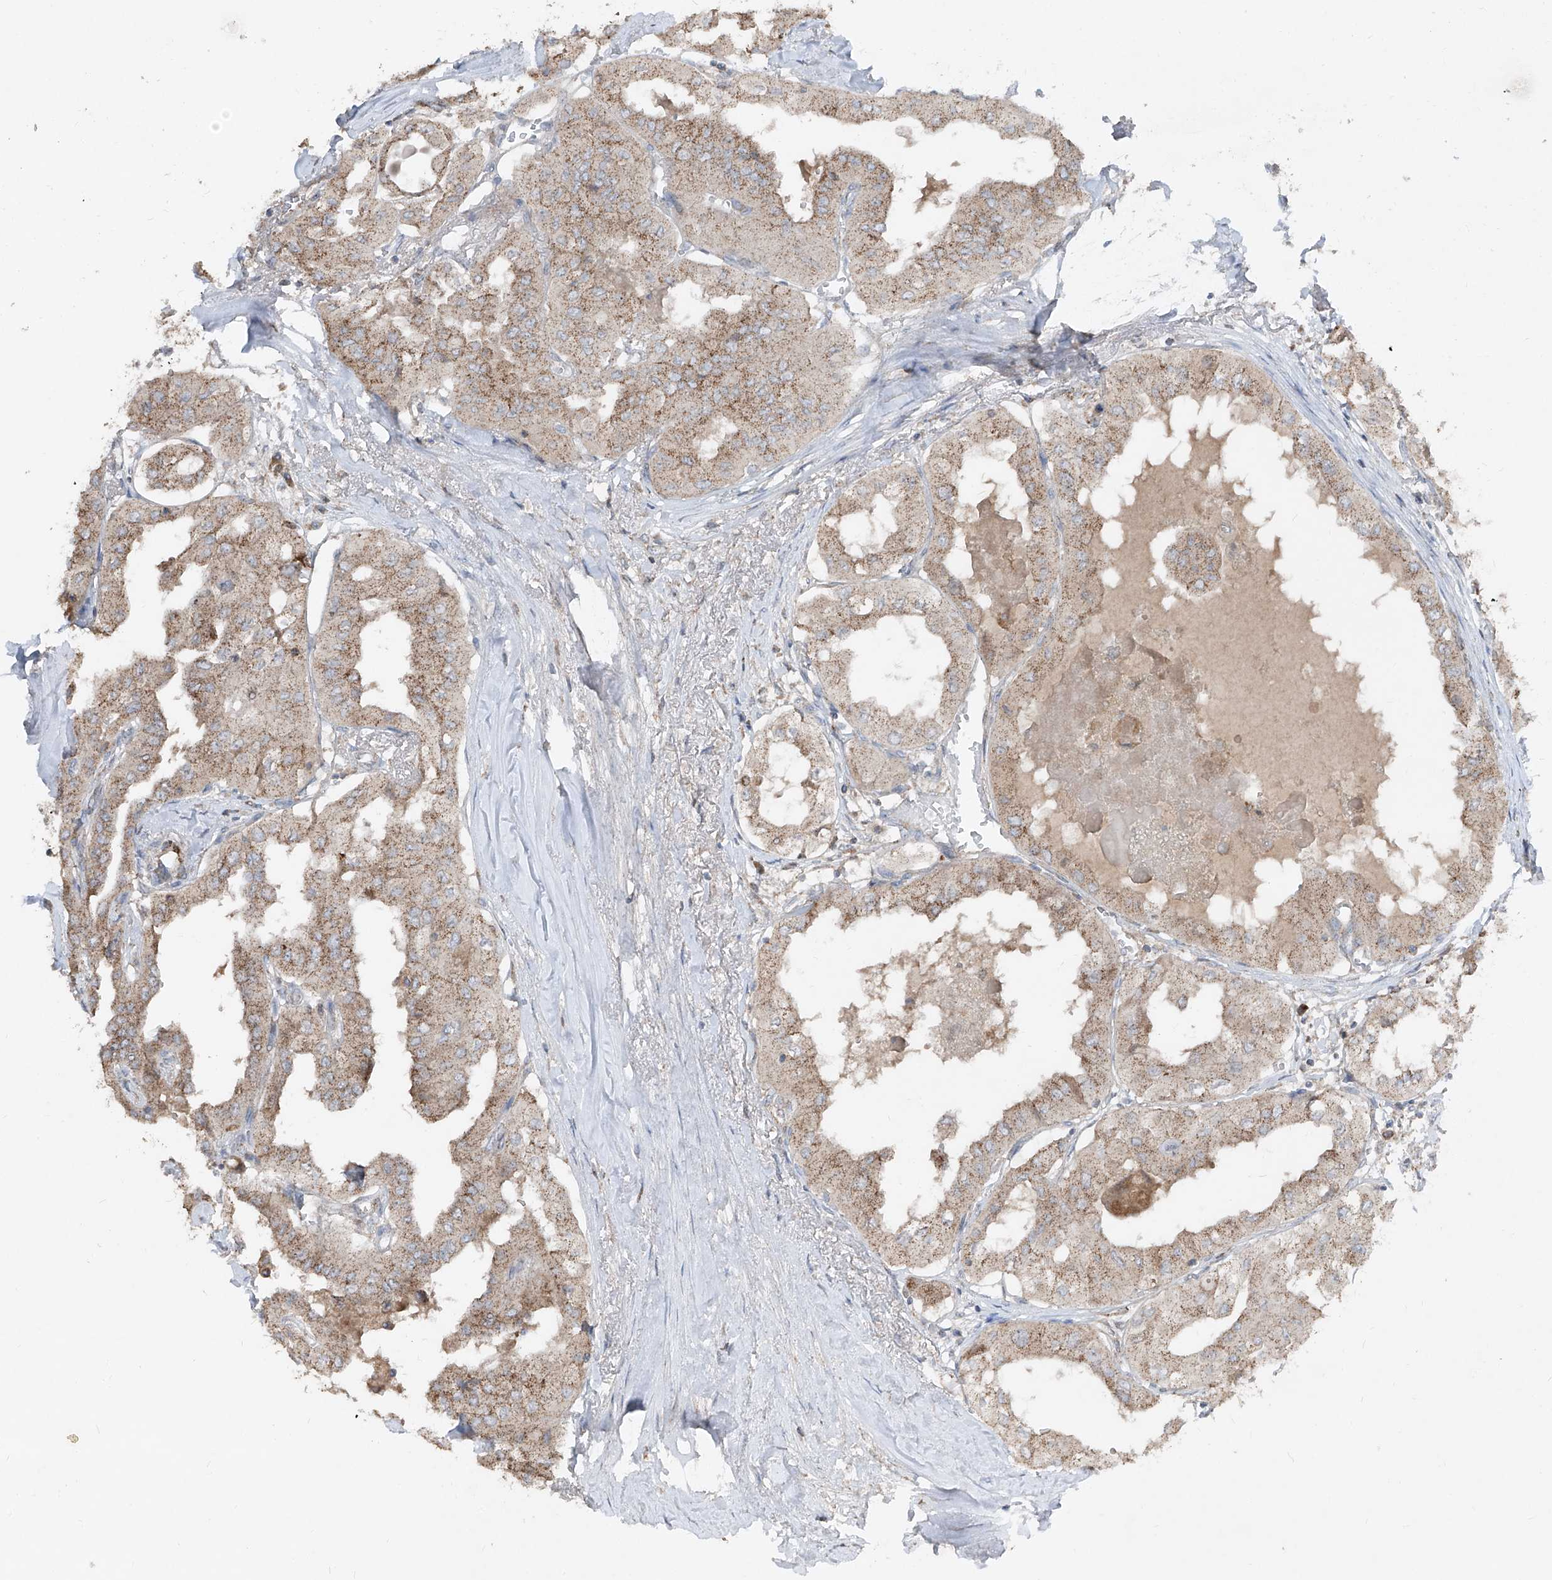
{"staining": {"intensity": "moderate", "quantity": ">75%", "location": "cytoplasmic/membranous"}, "tissue": "thyroid cancer", "cell_type": "Tumor cells", "image_type": "cancer", "snomed": [{"axis": "morphology", "description": "Papillary adenocarcinoma, NOS"}, {"axis": "topography", "description": "Thyroid gland"}], "caption": "Immunohistochemical staining of papillary adenocarcinoma (thyroid) demonstrates moderate cytoplasmic/membranous protein expression in about >75% of tumor cells.", "gene": "ABCD3", "patient": {"sex": "female", "age": 59}}